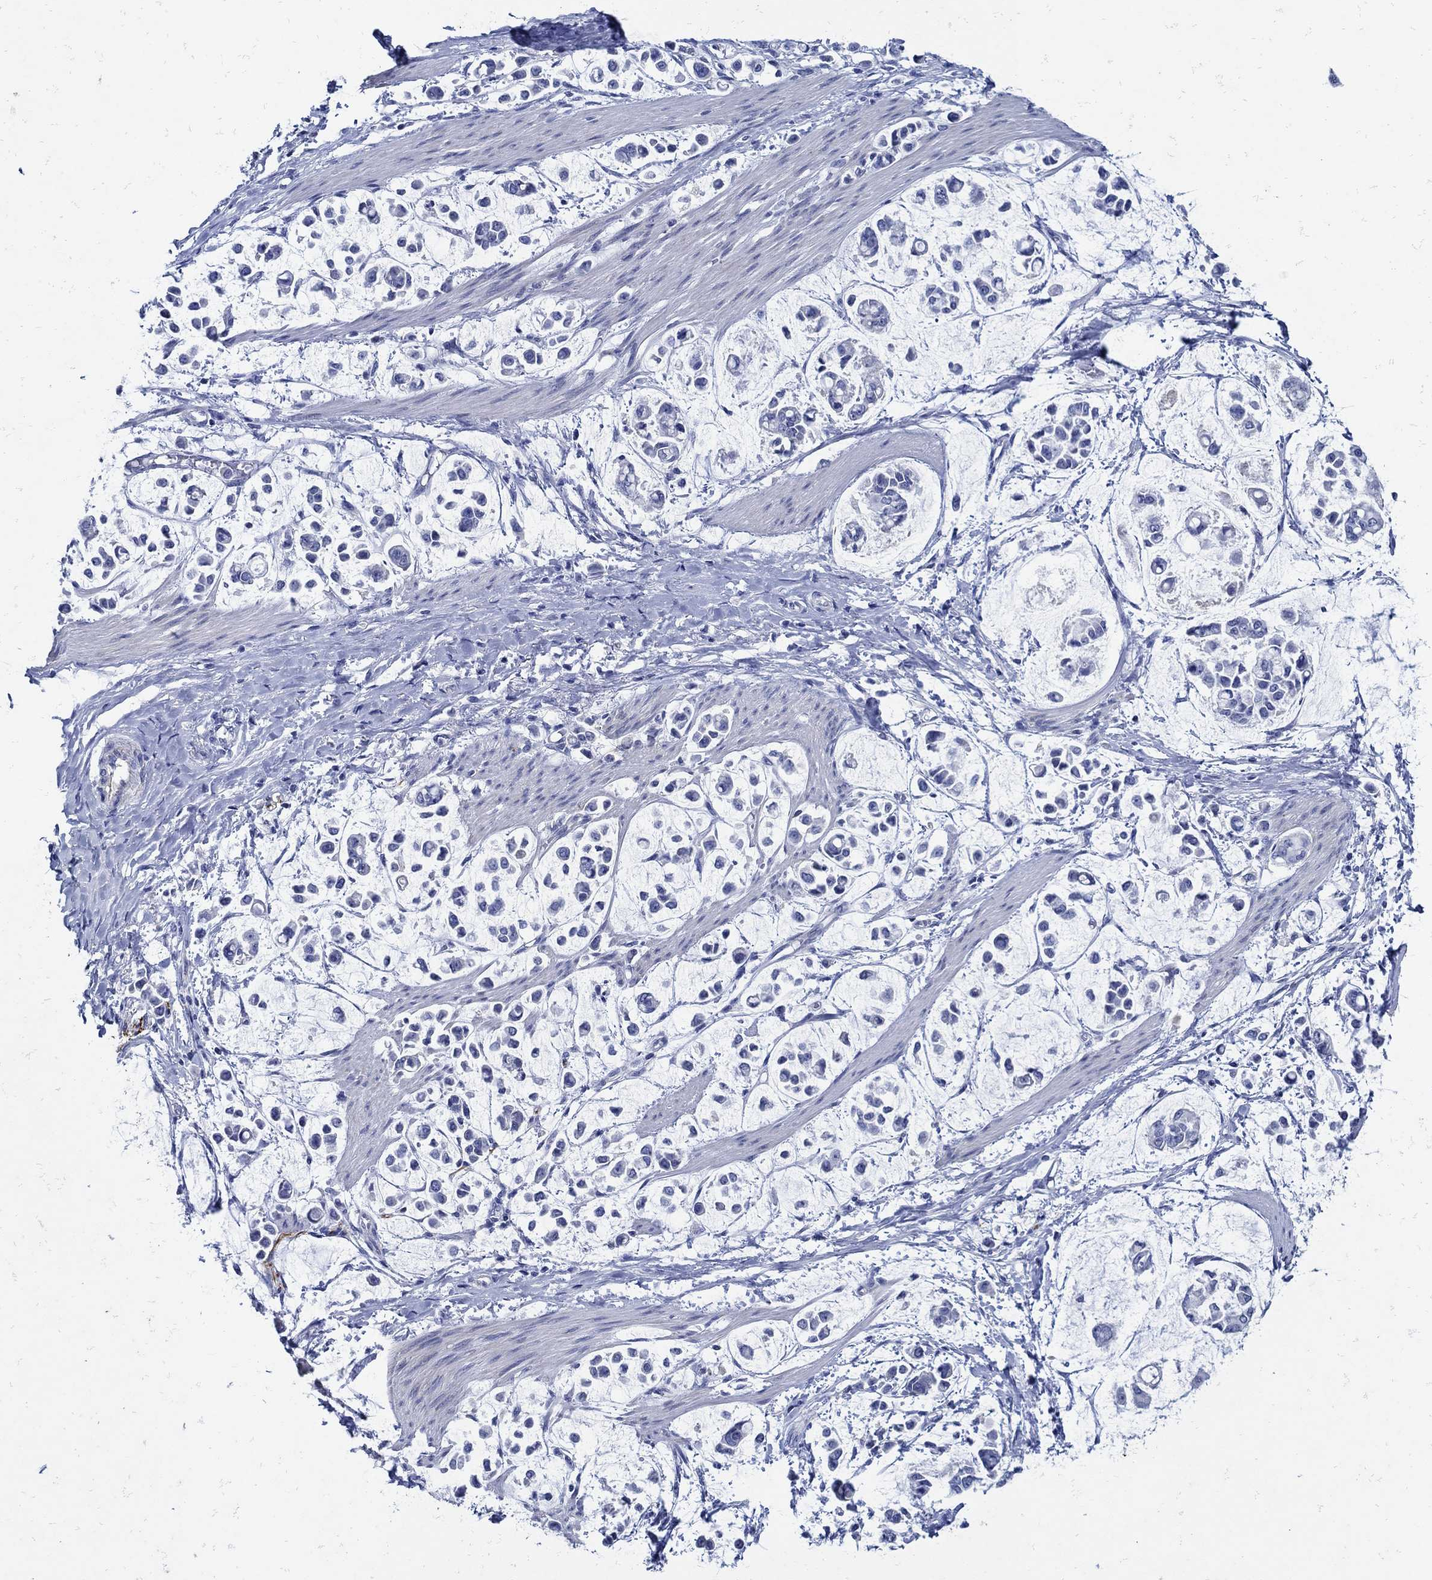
{"staining": {"intensity": "negative", "quantity": "none", "location": "none"}, "tissue": "stomach cancer", "cell_type": "Tumor cells", "image_type": "cancer", "snomed": [{"axis": "morphology", "description": "Adenocarcinoma, NOS"}, {"axis": "topography", "description": "Stomach"}], "caption": "IHC photomicrograph of human stomach cancer (adenocarcinoma) stained for a protein (brown), which reveals no positivity in tumor cells.", "gene": "NOS1", "patient": {"sex": "male", "age": 82}}